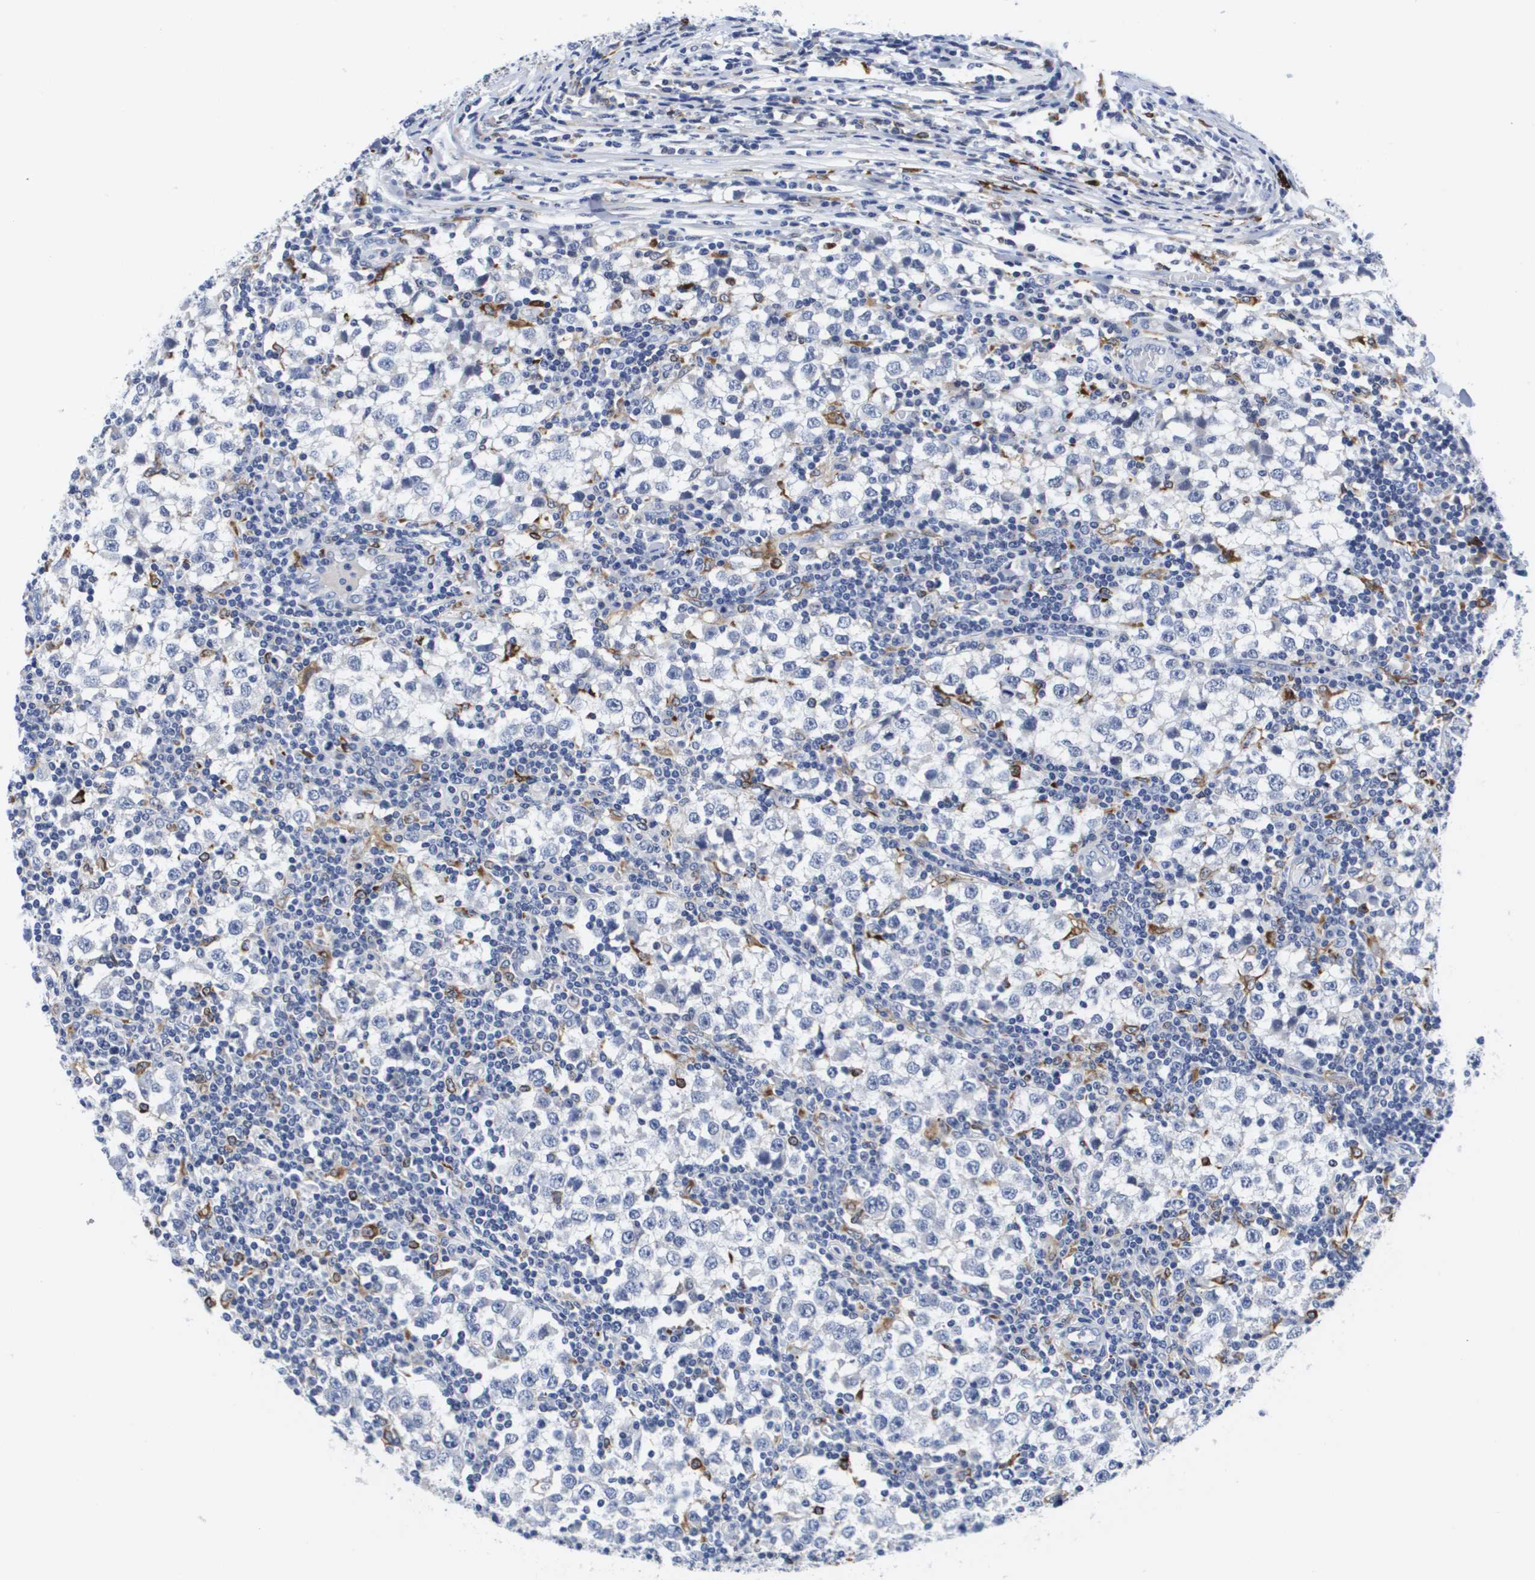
{"staining": {"intensity": "negative", "quantity": "none", "location": "none"}, "tissue": "testis cancer", "cell_type": "Tumor cells", "image_type": "cancer", "snomed": [{"axis": "morphology", "description": "Seminoma, NOS"}, {"axis": "topography", "description": "Testis"}], "caption": "Seminoma (testis) stained for a protein using IHC reveals no expression tumor cells.", "gene": "HMOX1", "patient": {"sex": "male", "age": 65}}